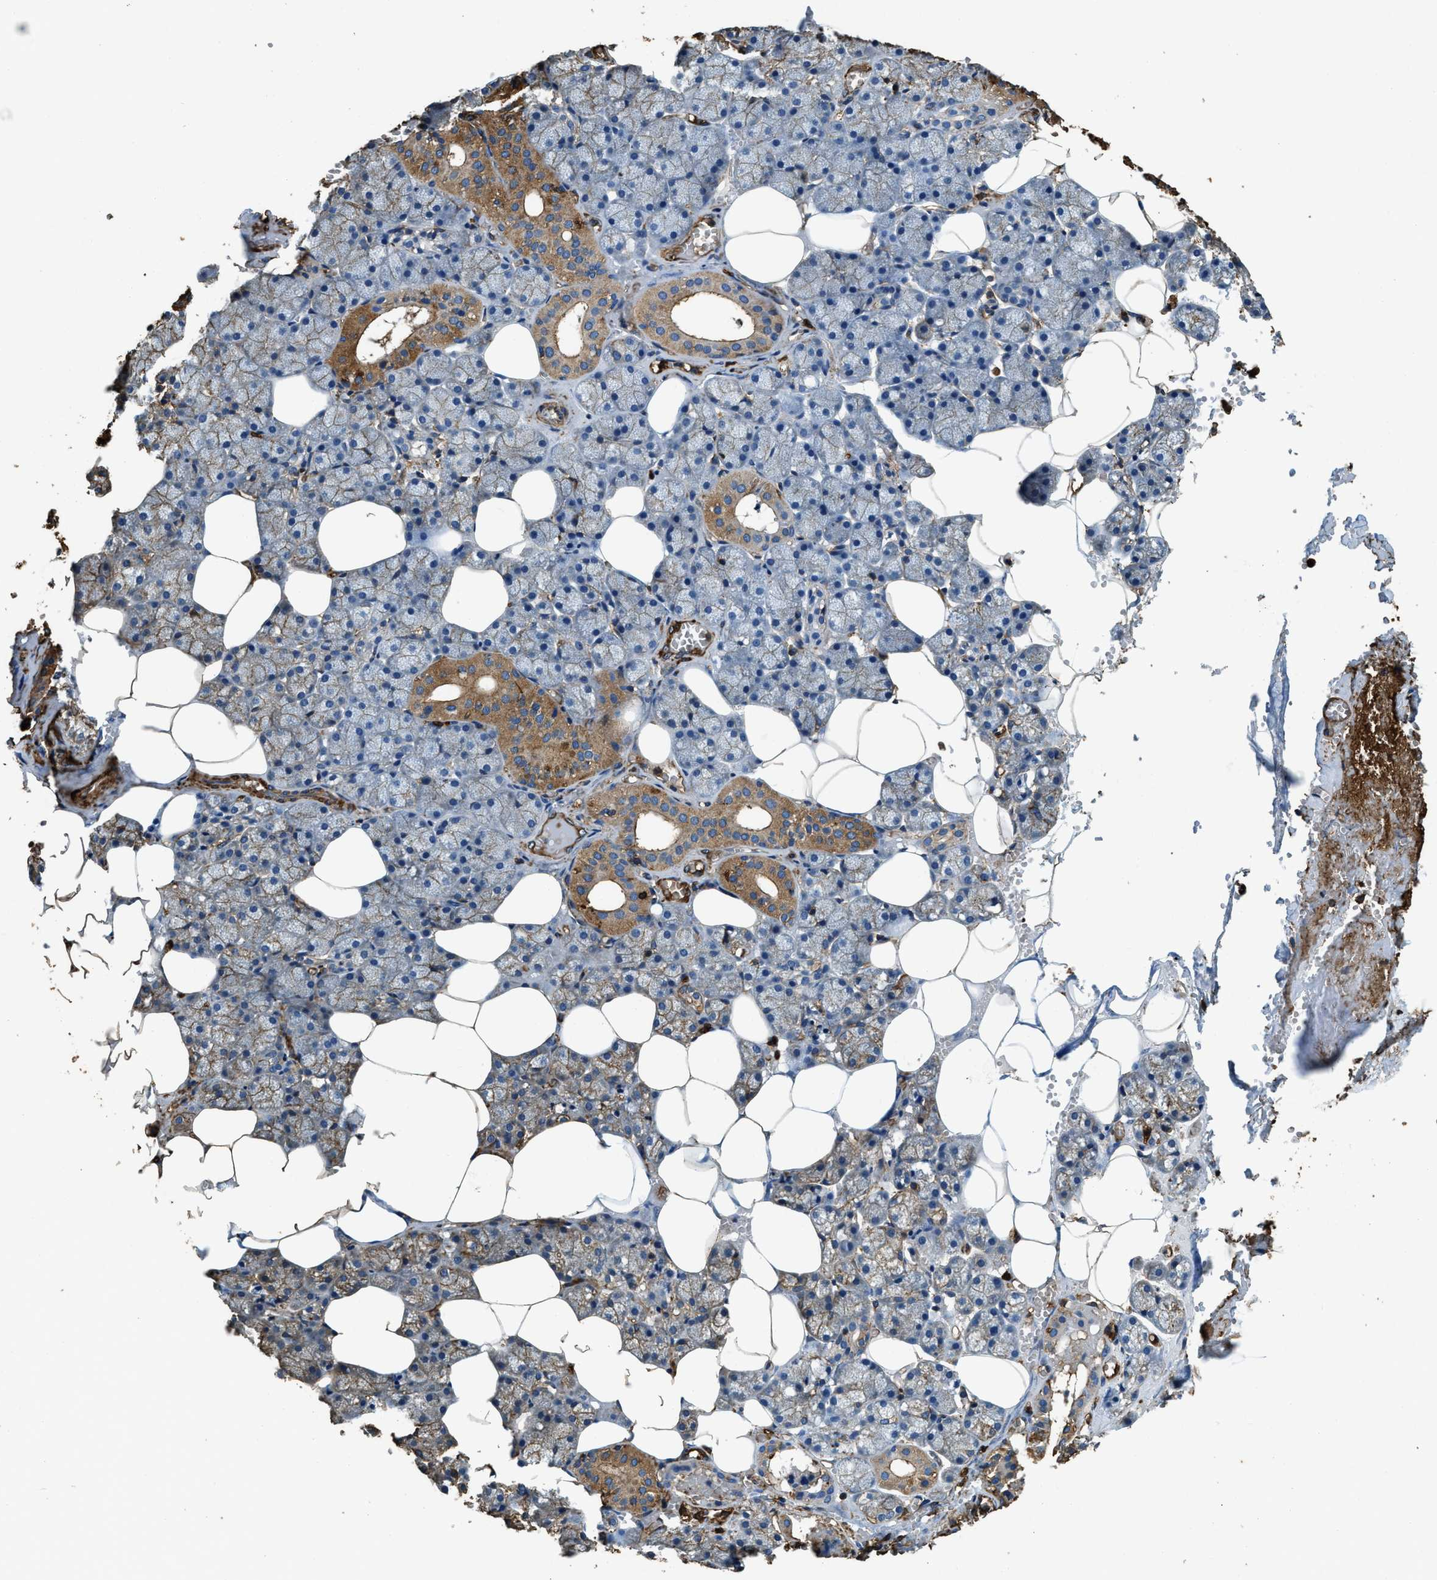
{"staining": {"intensity": "moderate", "quantity": "<25%", "location": "cytoplasmic/membranous"}, "tissue": "salivary gland", "cell_type": "Glandular cells", "image_type": "normal", "snomed": [{"axis": "morphology", "description": "Normal tissue, NOS"}, {"axis": "topography", "description": "Salivary gland"}], "caption": "The histopathology image exhibits immunohistochemical staining of unremarkable salivary gland. There is moderate cytoplasmic/membranous staining is appreciated in approximately <25% of glandular cells. (IHC, brightfield microscopy, high magnification).", "gene": "ACCS", "patient": {"sex": "male", "age": 62}}